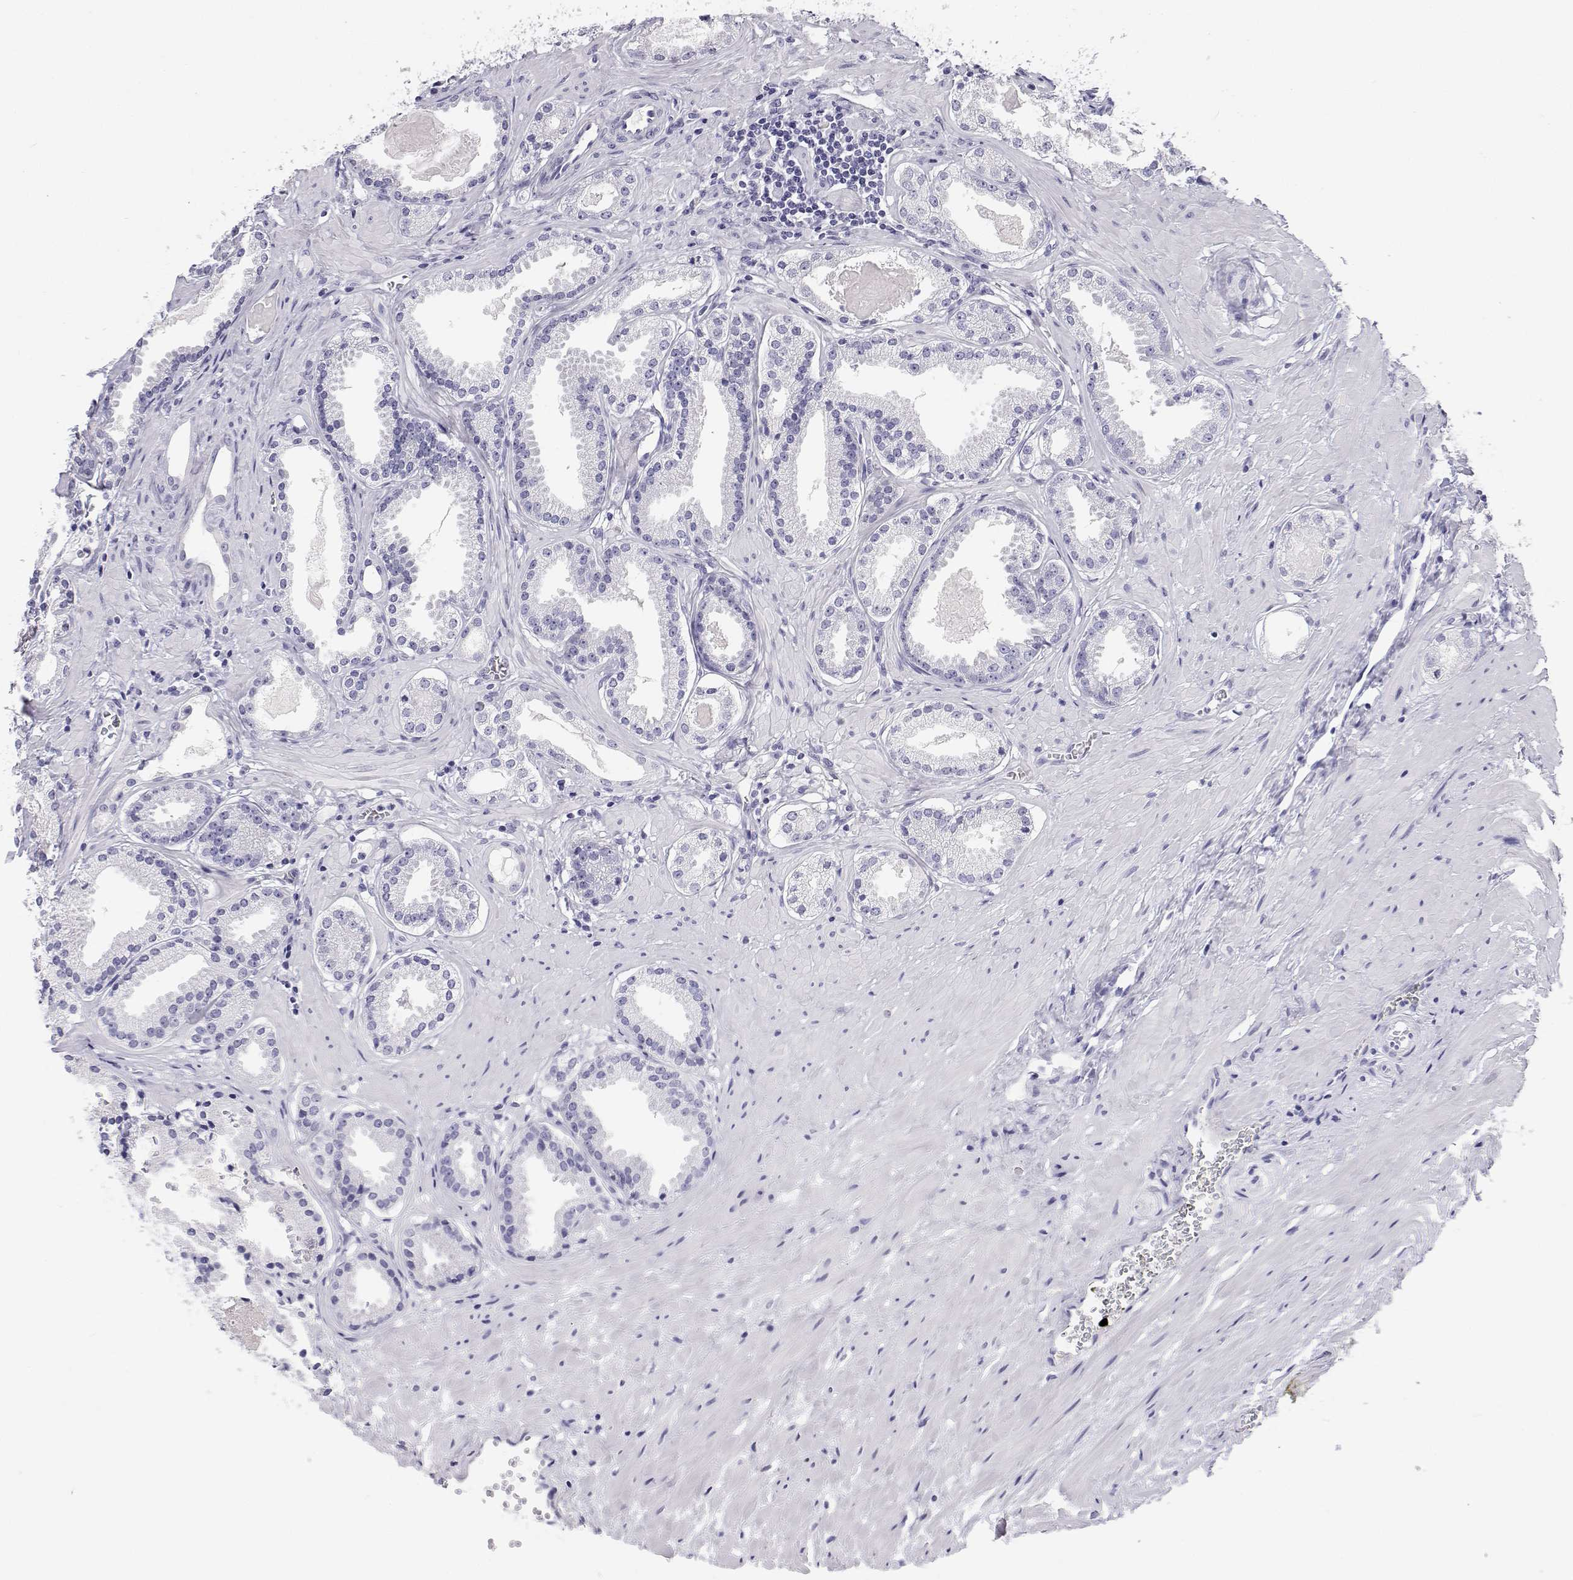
{"staining": {"intensity": "negative", "quantity": "none", "location": "none"}, "tissue": "prostate cancer", "cell_type": "Tumor cells", "image_type": "cancer", "snomed": [{"axis": "morphology", "description": "Adenocarcinoma, NOS"}, {"axis": "morphology", "description": "Adenocarcinoma, Low grade"}, {"axis": "topography", "description": "Prostate"}], "caption": "Tumor cells show no significant protein positivity in prostate cancer (adenocarcinoma). The staining was performed using DAB to visualize the protein expression in brown, while the nuclei were stained in blue with hematoxylin (Magnification: 20x).", "gene": "BHMT", "patient": {"sex": "male", "age": 64}}